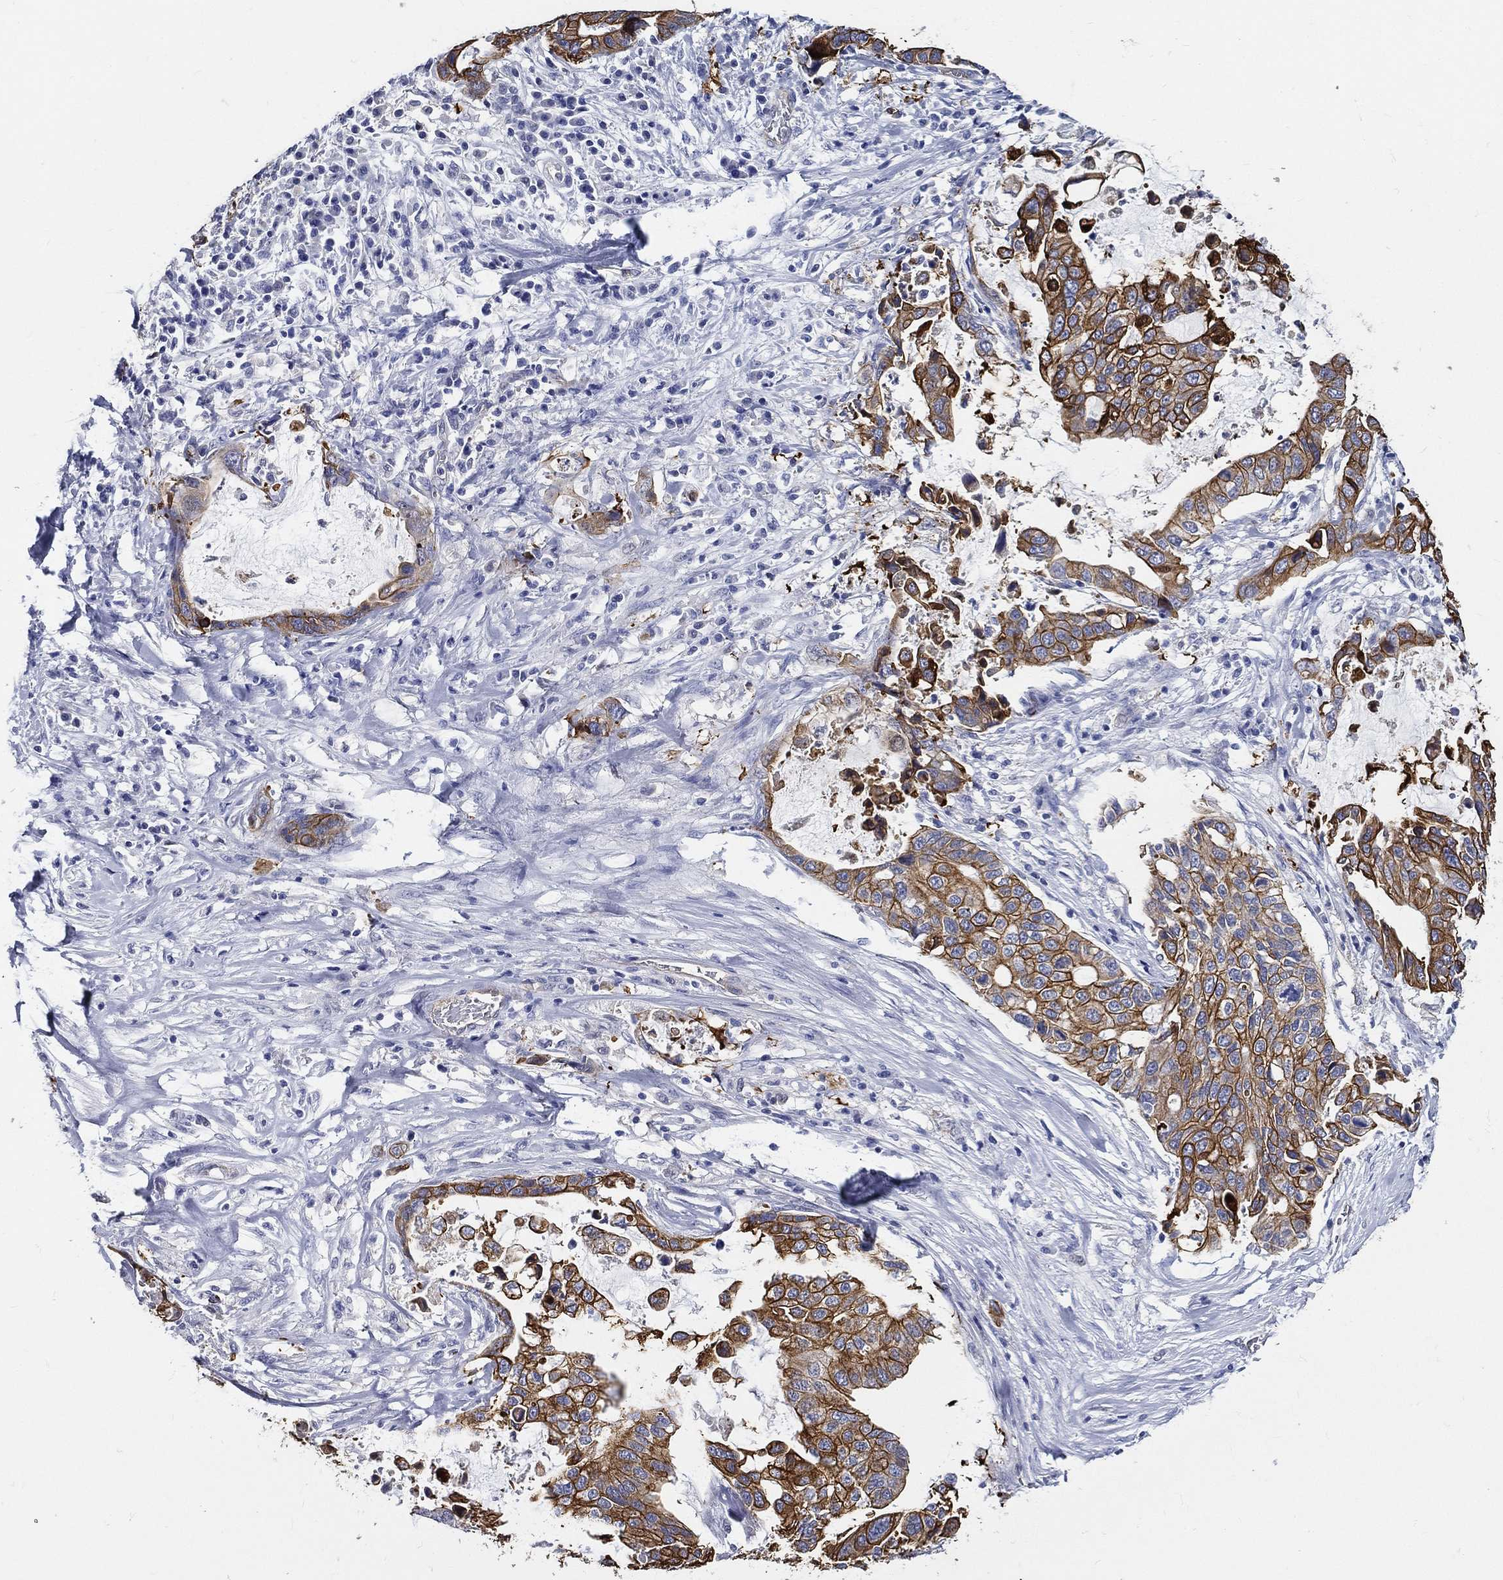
{"staining": {"intensity": "moderate", "quantity": ">75%", "location": "cytoplasmic/membranous"}, "tissue": "stomach cancer", "cell_type": "Tumor cells", "image_type": "cancer", "snomed": [{"axis": "morphology", "description": "Adenocarcinoma, NOS"}, {"axis": "topography", "description": "Stomach"}], "caption": "Brown immunohistochemical staining in human stomach adenocarcinoma reveals moderate cytoplasmic/membranous staining in approximately >75% of tumor cells. The staining is performed using DAB brown chromogen to label protein expression. The nuclei are counter-stained blue using hematoxylin.", "gene": "NEDD9", "patient": {"sex": "male", "age": 54}}